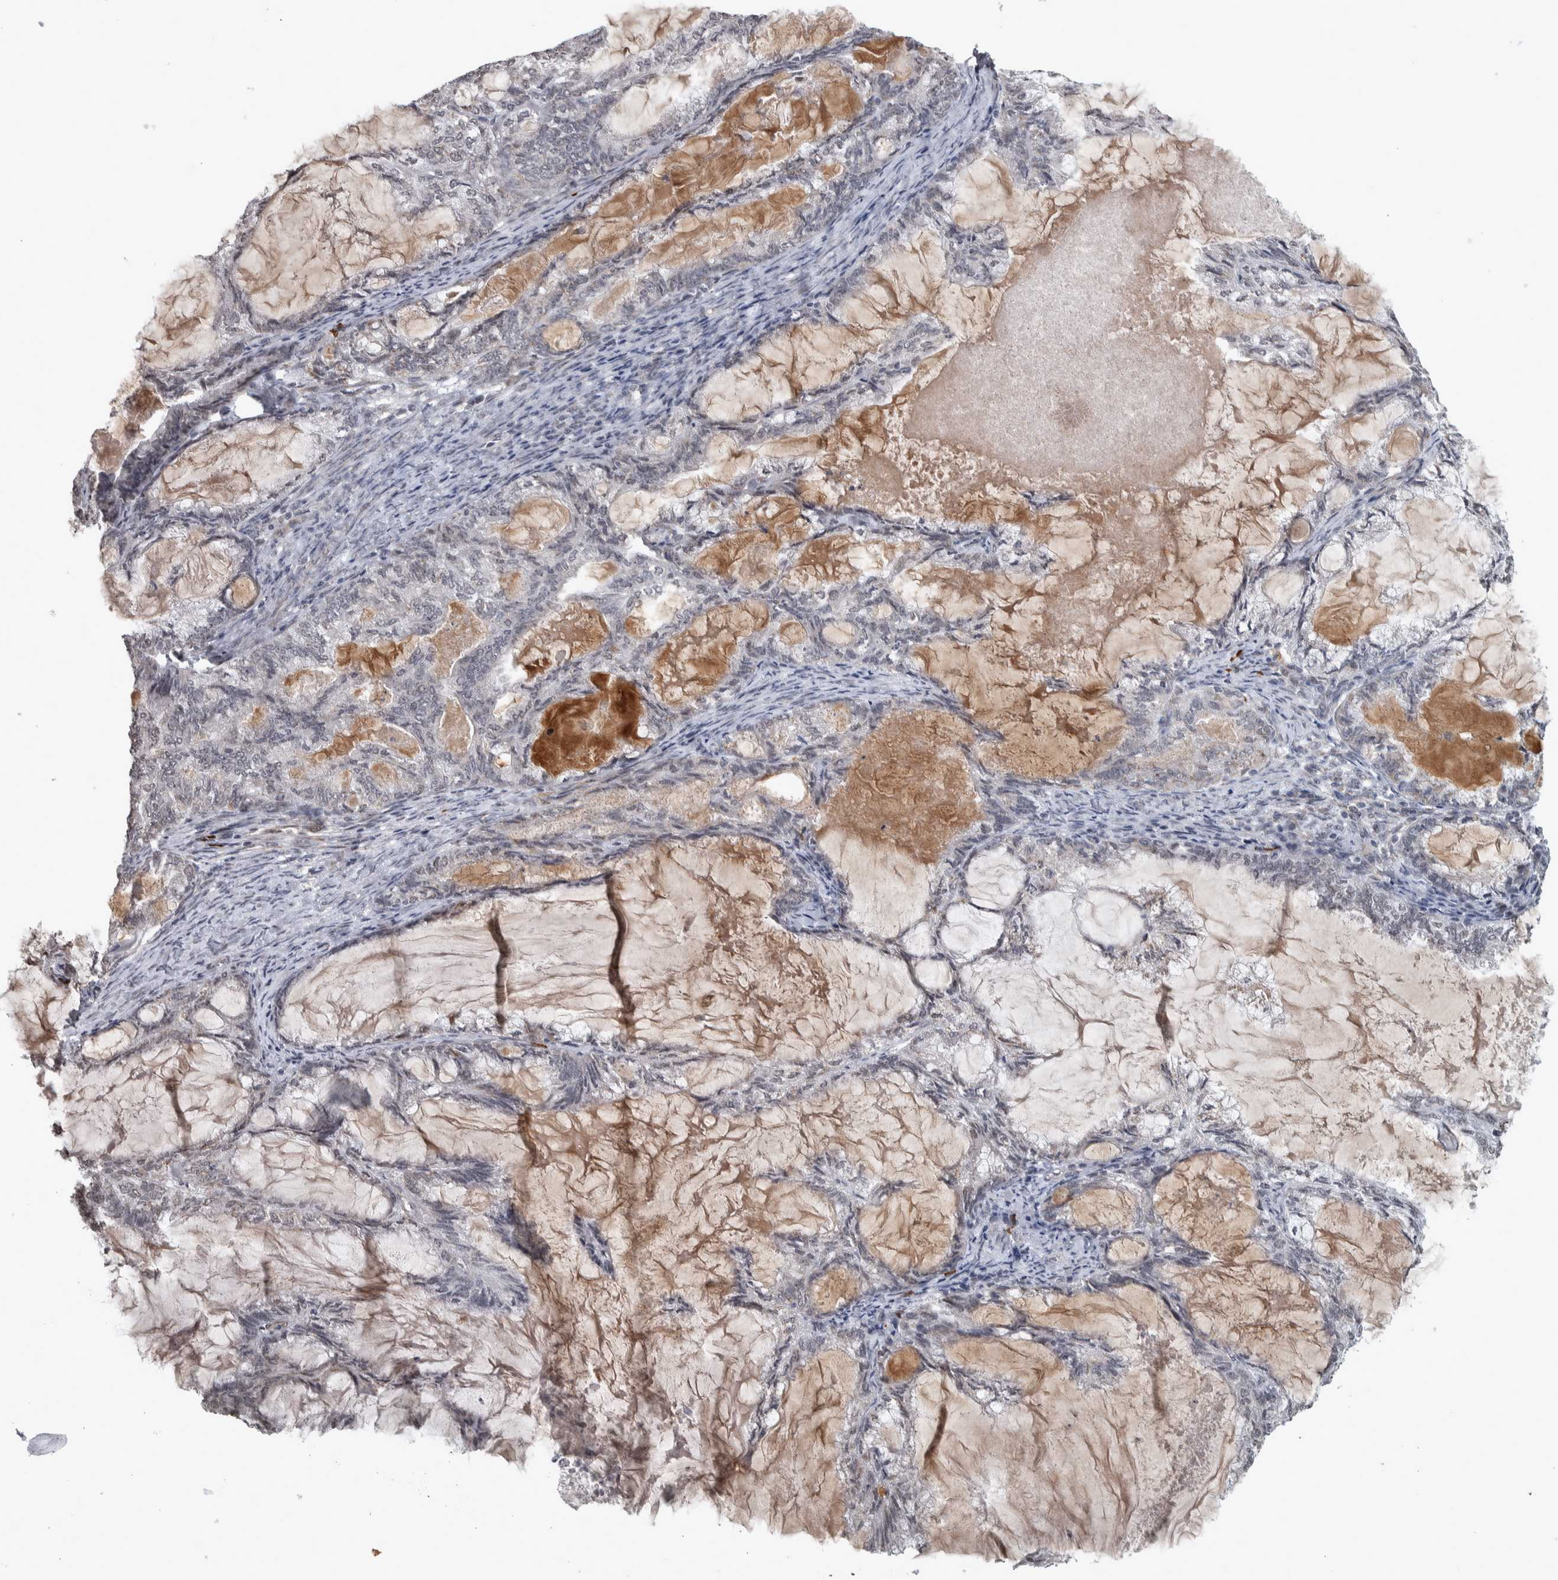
{"staining": {"intensity": "weak", "quantity": "<25%", "location": "nuclear"}, "tissue": "endometrial cancer", "cell_type": "Tumor cells", "image_type": "cancer", "snomed": [{"axis": "morphology", "description": "Adenocarcinoma, NOS"}, {"axis": "topography", "description": "Endometrium"}], "caption": "Immunohistochemical staining of human endometrial adenocarcinoma reveals no significant expression in tumor cells.", "gene": "DDX42", "patient": {"sex": "female", "age": 86}}